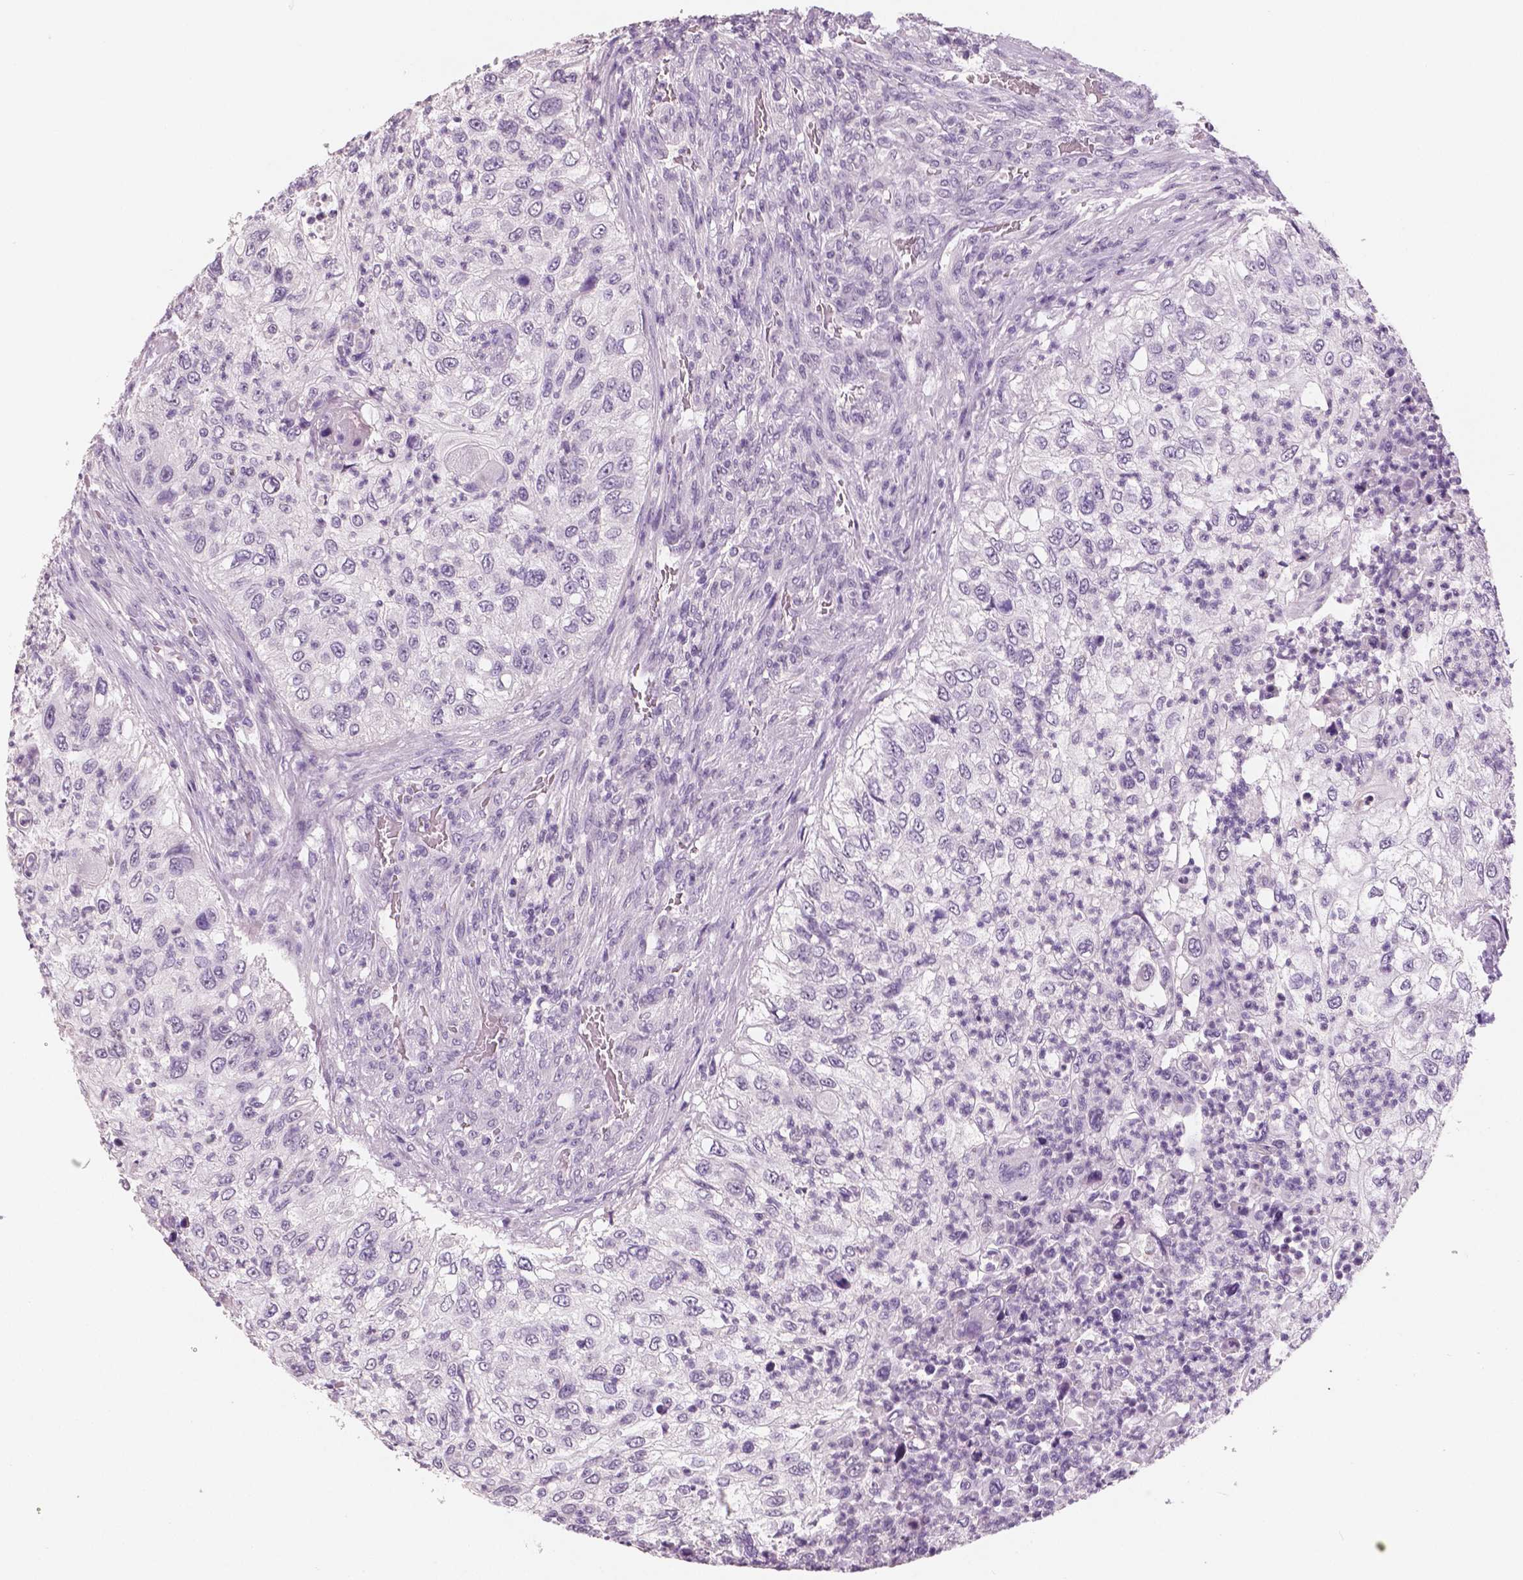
{"staining": {"intensity": "negative", "quantity": "none", "location": "none"}, "tissue": "urothelial cancer", "cell_type": "Tumor cells", "image_type": "cancer", "snomed": [{"axis": "morphology", "description": "Urothelial carcinoma, High grade"}, {"axis": "topography", "description": "Urinary bladder"}], "caption": "DAB immunohistochemical staining of human urothelial carcinoma (high-grade) reveals no significant expression in tumor cells.", "gene": "TSPAN7", "patient": {"sex": "female", "age": 60}}